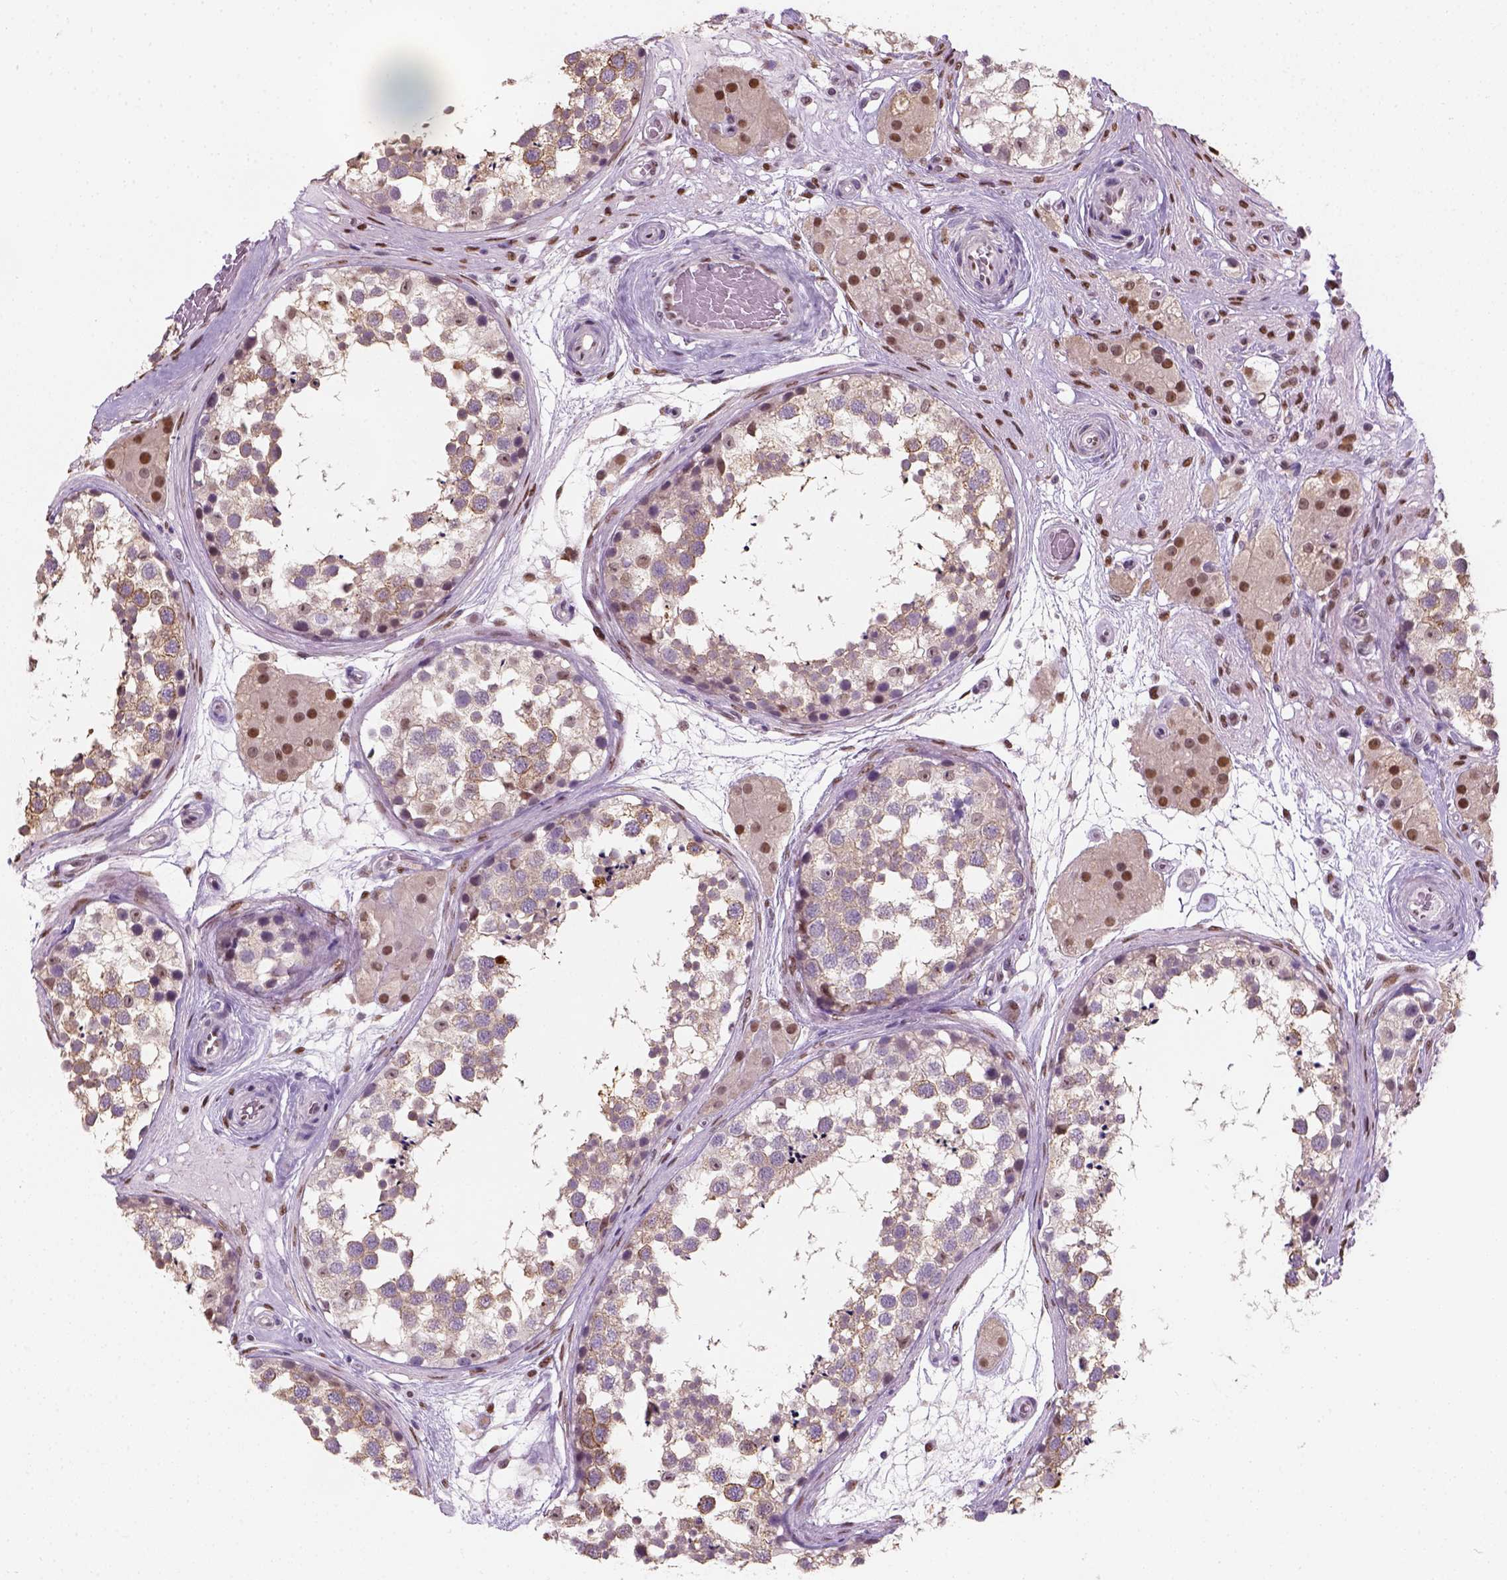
{"staining": {"intensity": "moderate", "quantity": "<25%", "location": "cytoplasmic/membranous,nuclear"}, "tissue": "testis", "cell_type": "Cells in seminiferous ducts", "image_type": "normal", "snomed": [{"axis": "morphology", "description": "Normal tissue, NOS"}, {"axis": "morphology", "description": "Seminoma, NOS"}, {"axis": "topography", "description": "Testis"}], "caption": "A brown stain shows moderate cytoplasmic/membranous,nuclear staining of a protein in cells in seminiferous ducts of benign testis. (DAB IHC, brown staining for protein, blue staining for nuclei).", "gene": "C1orf112", "patient": {"sex": "male", "age": 65}}